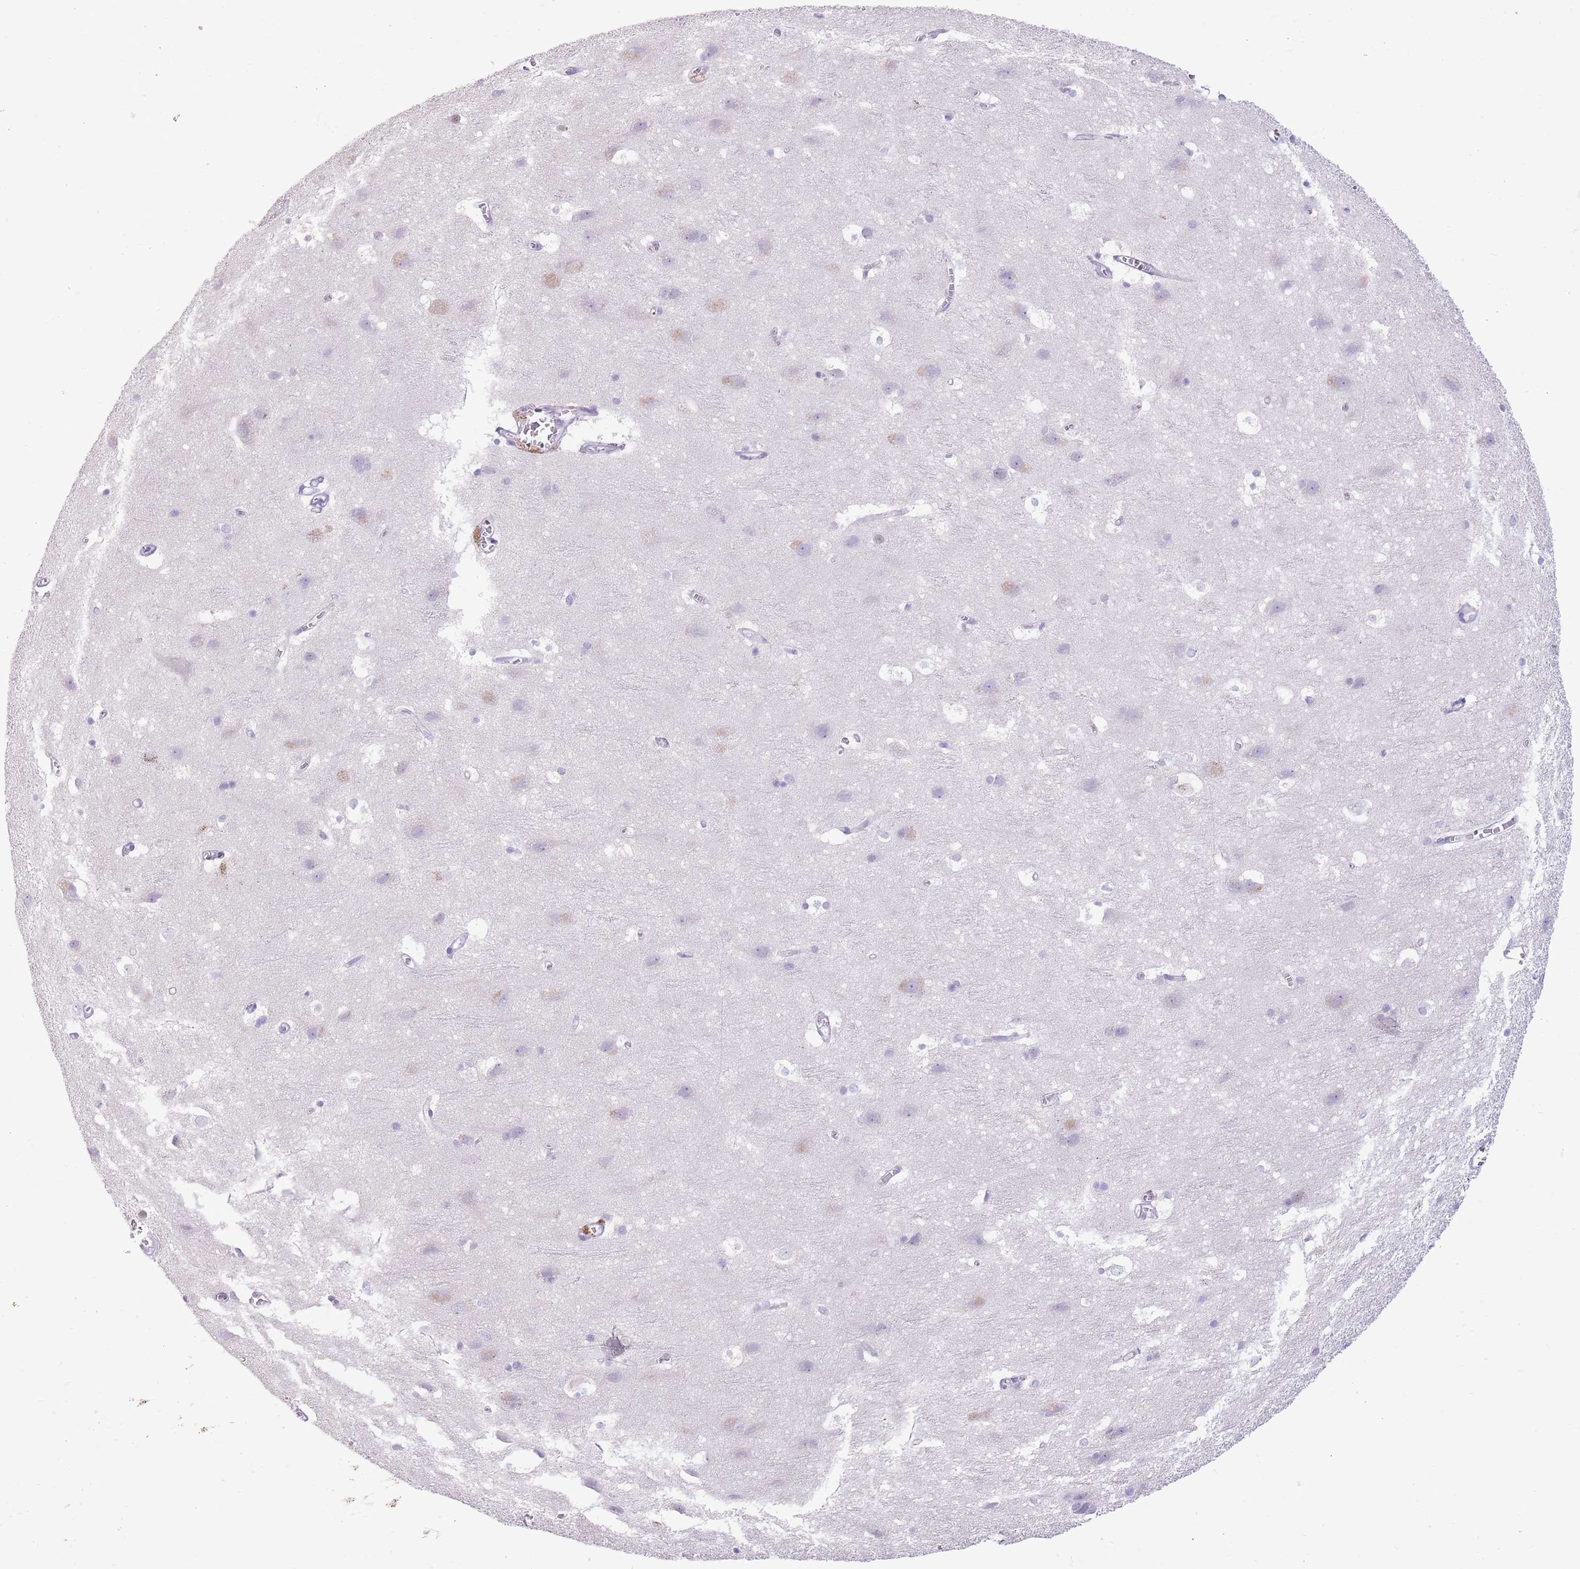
{"staining": {"intensity": "negative", "quantity": "none", "location": "none"}, "tissue": "cerebral cortex", "cell_type": "Endothelial cells", "image_type": "normal", "snomed": [{"axis": "morphology", "description": "Normal tissue, NOS"}, {"axis": "topography", "description": "Cerebral cortex"}], "caption": "This micrograph is of unremarkable cerebral cortex stained with immunohistochemistry (IHC) to label a protein in brown with the nuclei are counter-stained blue. There is no positivity in endothelial cells.", "gene": "TOX2", "patient": {"sex": "male", "age": 54}}